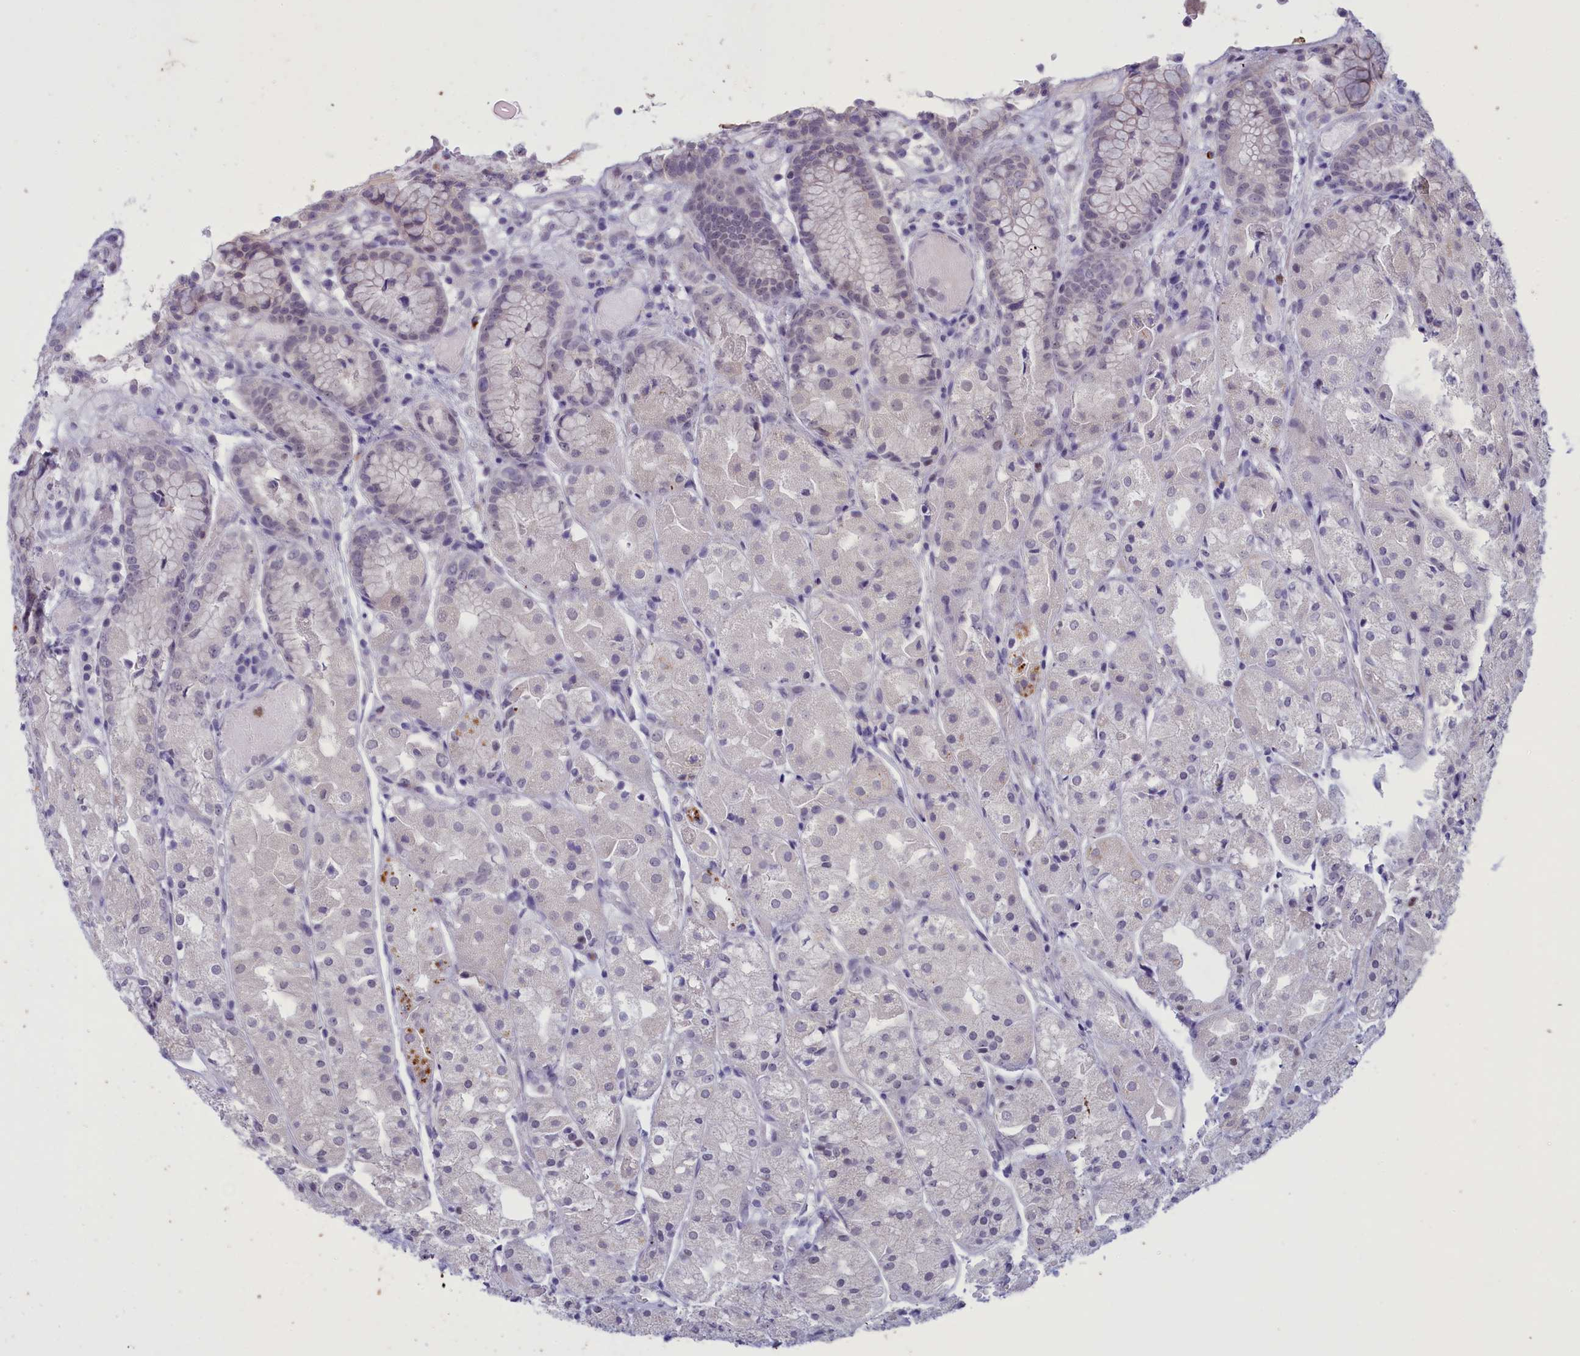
{"staining": {"intensity": "moderate", "quantity": "<25%", "location": "cytoplasmic/membranous,nuclear"}, "tissue": "stomach", "cell_type": "Glandular cells", "image_type": "normal", "snomed": [{"axis": "morphology", "description": "Normal tissue, NOS"}, {"axis": "topography", "description": "Stomach, upper"}], "caption": "Stomach stained with a brown dye displays moderate cytoplasmic/membranous,nuclear positive staining in about <25% of glandular cells.", "gene": "ELOA2", "patient": {"sex": "male", "age": 72}}